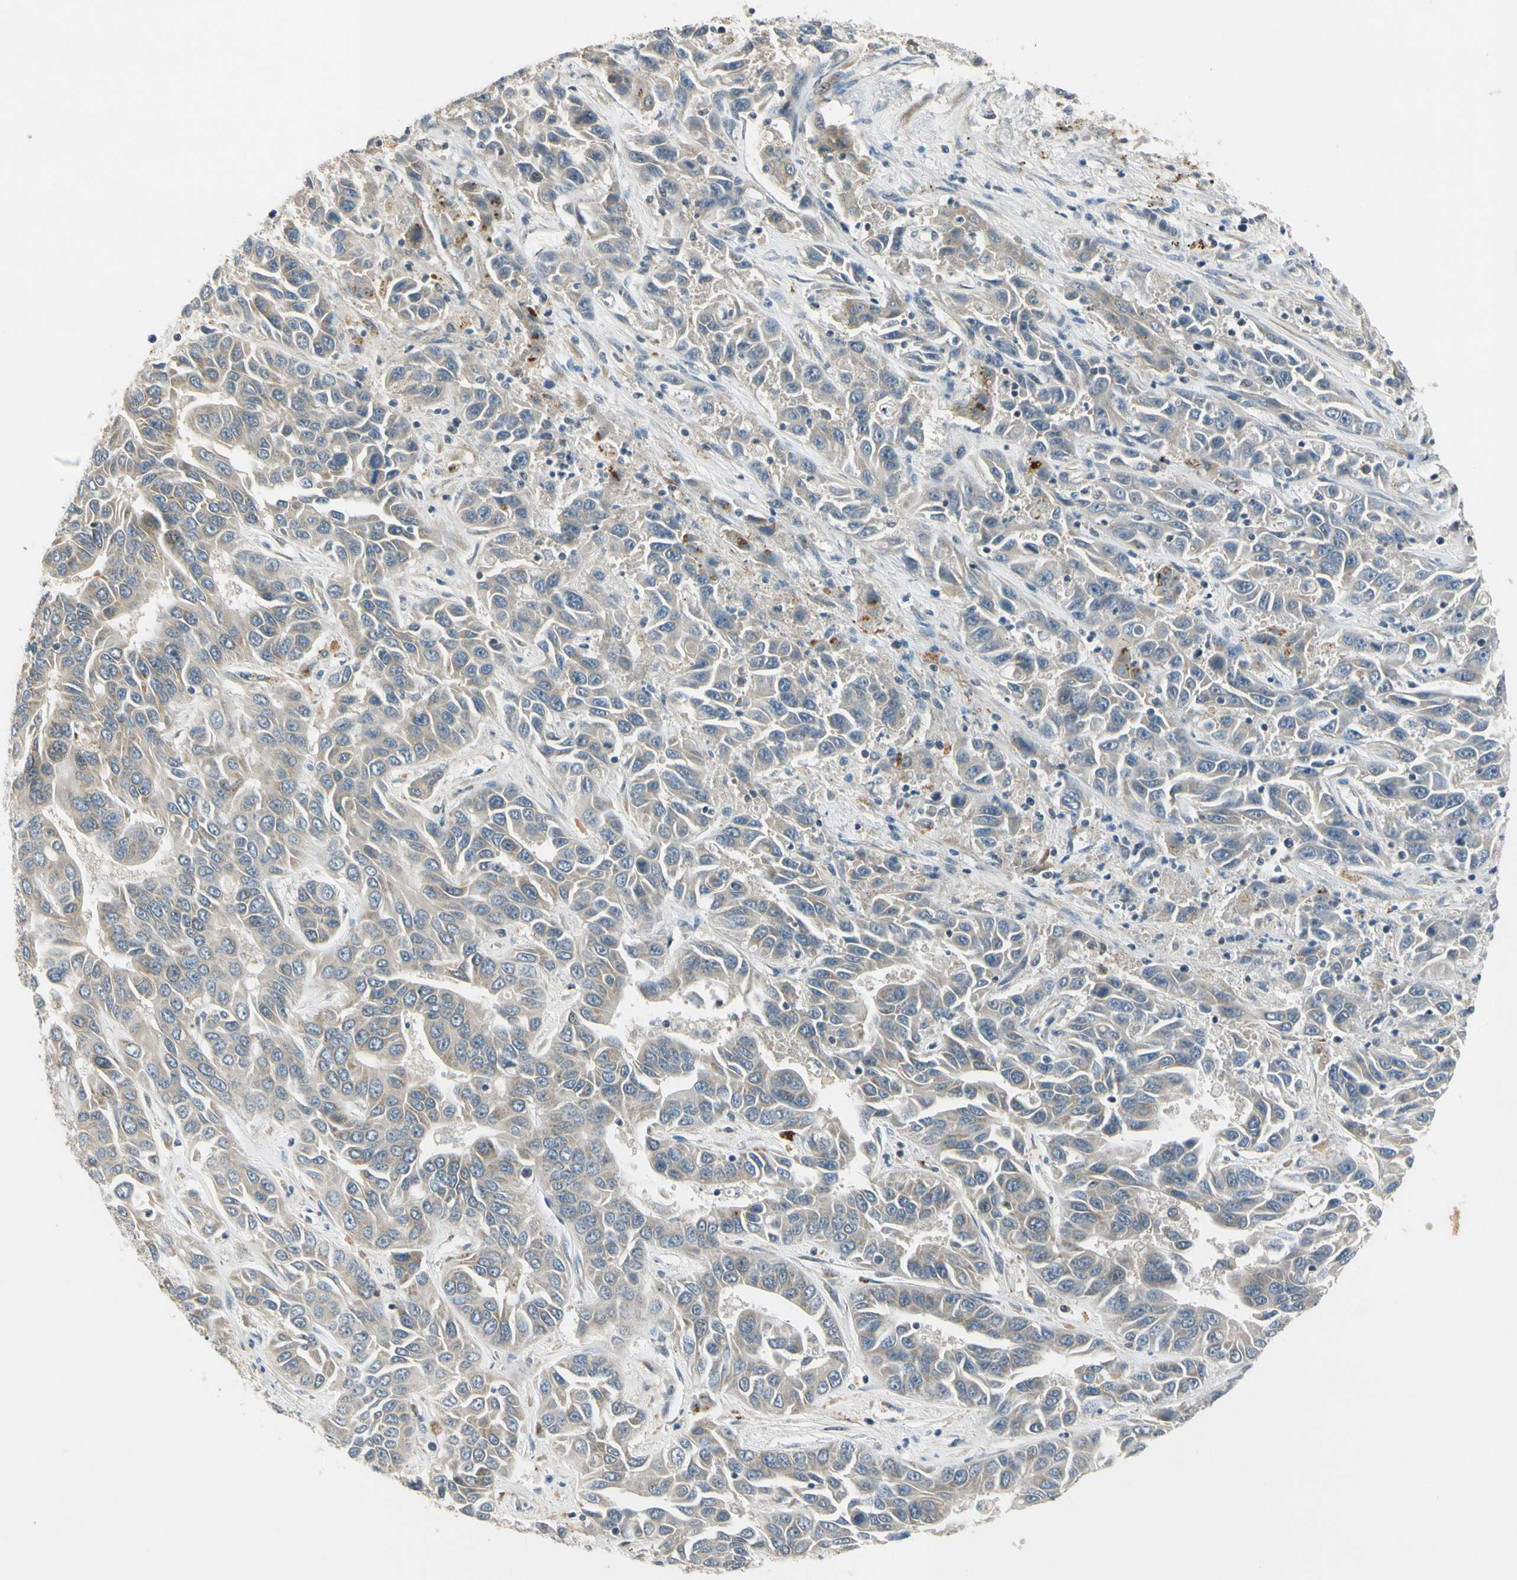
{"staining": {"intensity": "moderate", "quantity": "<25%", "location": "cytoplasmic/membranous"}, "tissue": "liver cancer", "cell_type": "Tumor cells", "image_type": "cancer", "snomed": [{"axis": "morphology", "description": "Cholangiocarcinoma"}, {"axis": "topography", "description": "Liver"}], "caption": "Liver cancer stained with IHC reveals moderate cytoplasmic/membranous positivity in about <25% of tumor cells.", "gene": "RPS6KB2", "patient": {"sex": "female", "age": 52}}